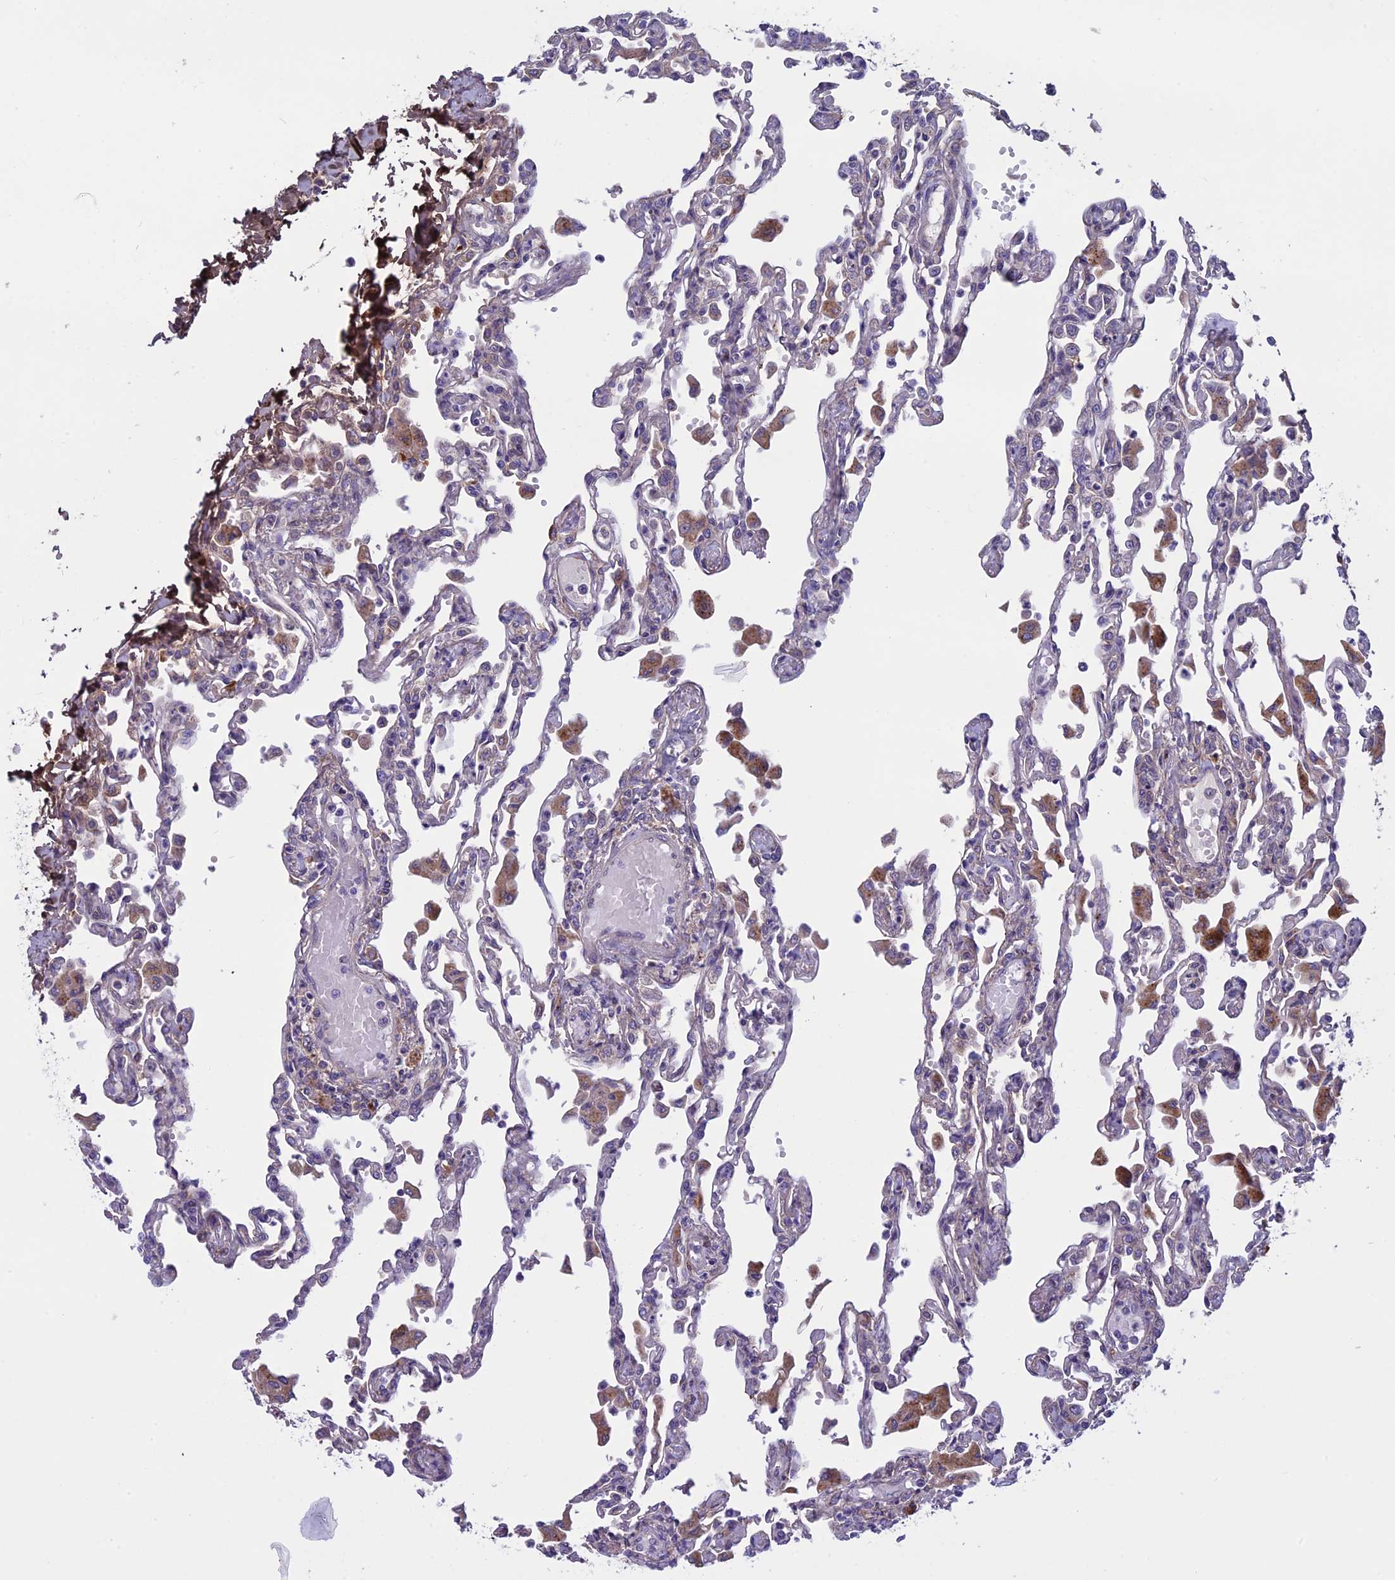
{"staining": {"intensity": "negative", "quantity": "none", "location": "none"}, "tissue": "lung", "cell_type": "Alveolar cells", "image_type": "normal", "snomed": [{"axis": "morphology", "description": "Normal tissue, NOS"}, {"axis": "topography", "description": "Bronchus"}, {"axis": "topography", "description": "Lung"}], "caption": "Immunohistochemistry photomicrograph of unremarkable lung: human lung stained with DAB (3,3'-diaminobenzidine) displays no significant protein staining in alveolar cells.", "gene": "DCTN5", "patient": {"sex": "female", "age": 49}}